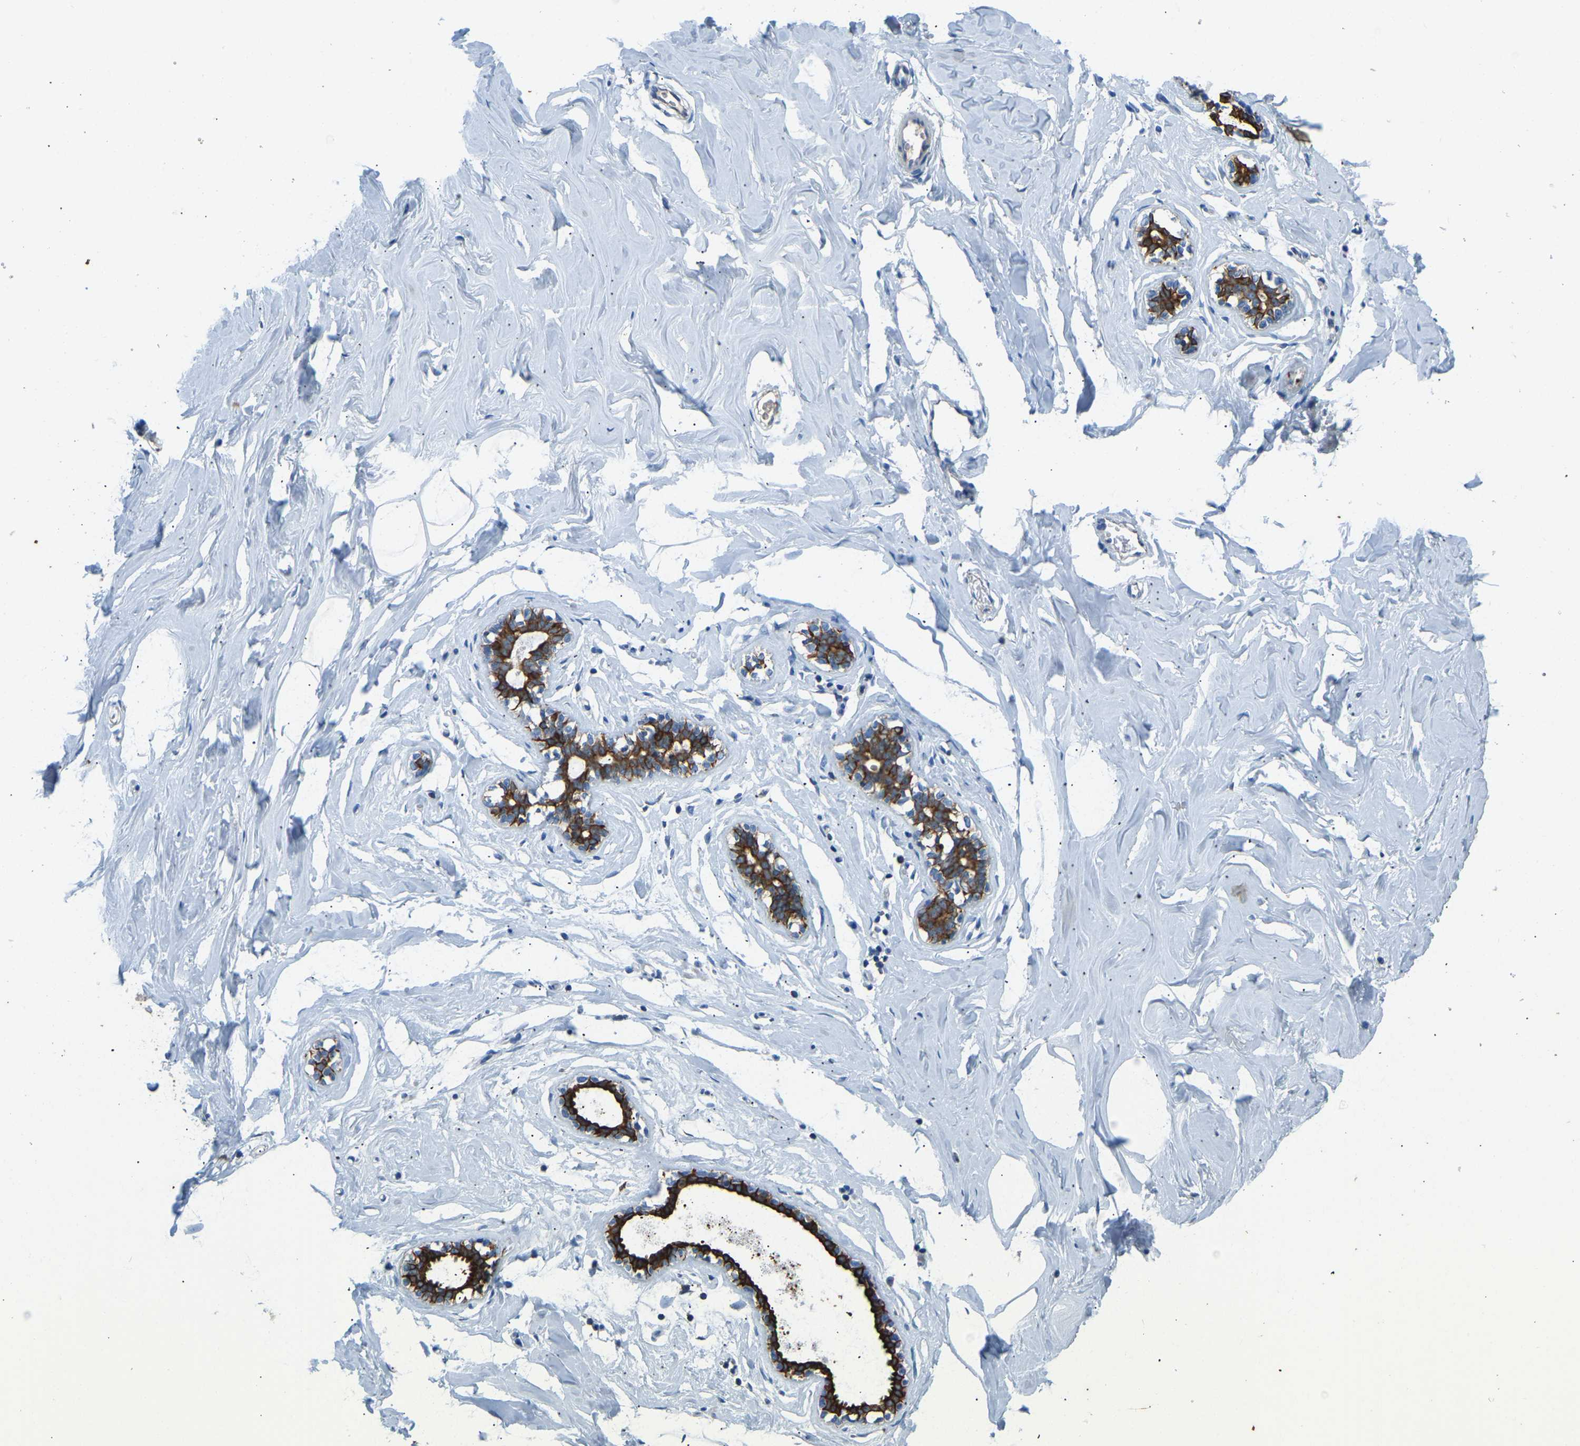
{"staining": {"intensity": "negative", "quantity": "none", "location": "none"}, "tissue": "adipose tissue", "cell_type": "Adipocytes", "image_type": "normal", "snomed": [{"axis": "morphology", "description": "Normal tissue, NOS"}, {"axis": "morphology", "description": "Fibrosis, NOS"}, {"axis": "topography", "description": "Breast"}, {"axis": "topography", "description": "Adipose tissue"}], "caption": "The immunohistochemistry (IHC) micrograph has no significant staining in adipocytes of adipose tissue.", "gene": "ZNF200", "patient": {"sex": "female", "age": 39}}